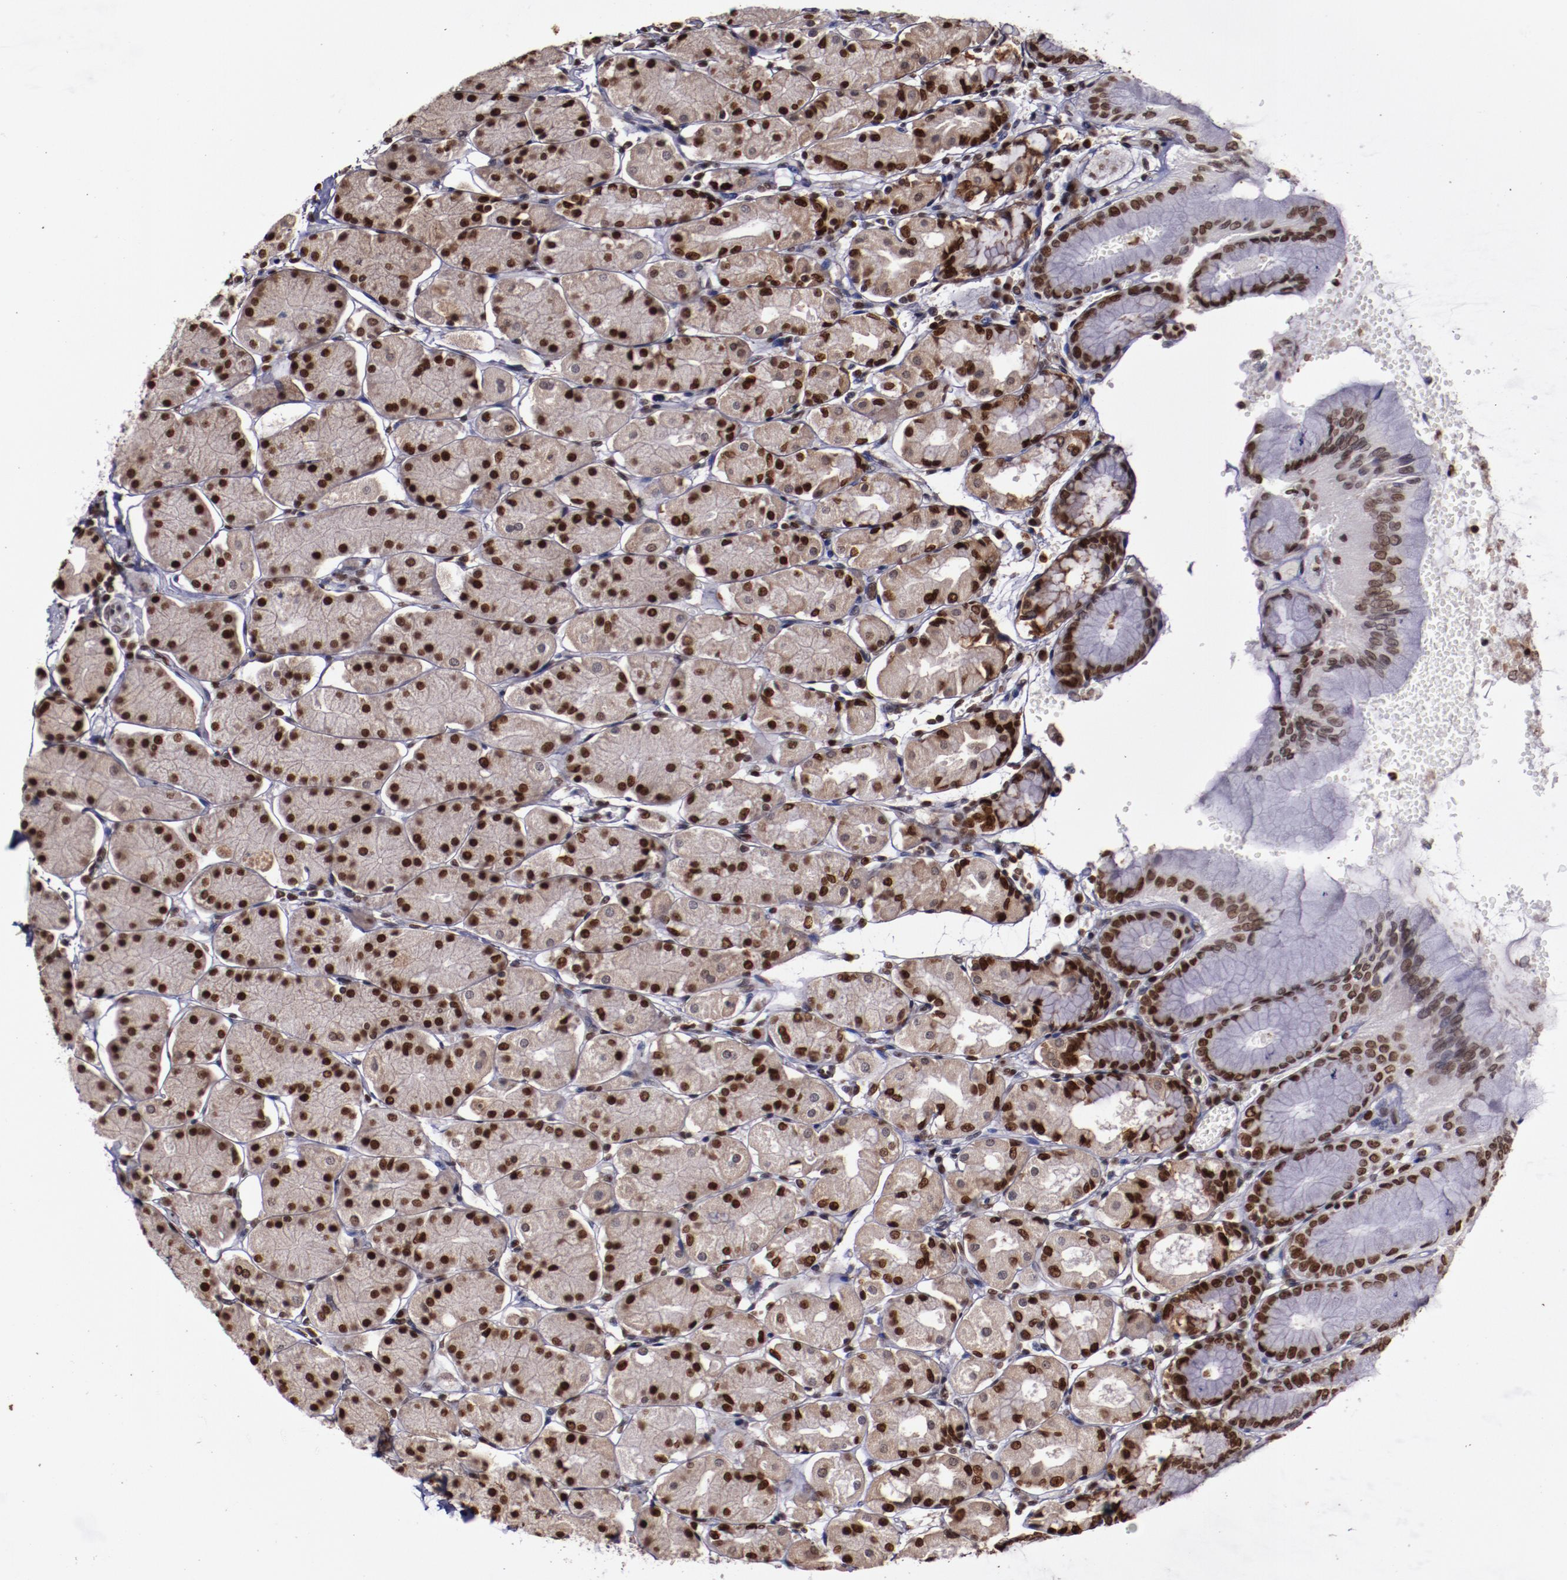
{"staining": {"intensity": "moderate", "quantity": ">75%", "location": "cytoplasmic/membranous,nuclear"}, "tissue": "stomach", "cell_type": "Glandular cells", "image_type": "normal", "snomed": [{"axis": "morphology", "description": "Normal tissue, NOS"}, {"axis": "topography", "description": "Stomach, upper"}, {"axis": "topography", "description": "Stomach"}], "caption": "Protein staining shows moderate cytoplasmic/membranous,nuclear positivity in about >75% of glandular cells in unremarkable stomach.", "gene": "APEX1", "patient": {"sex": "male", "age": 76}}